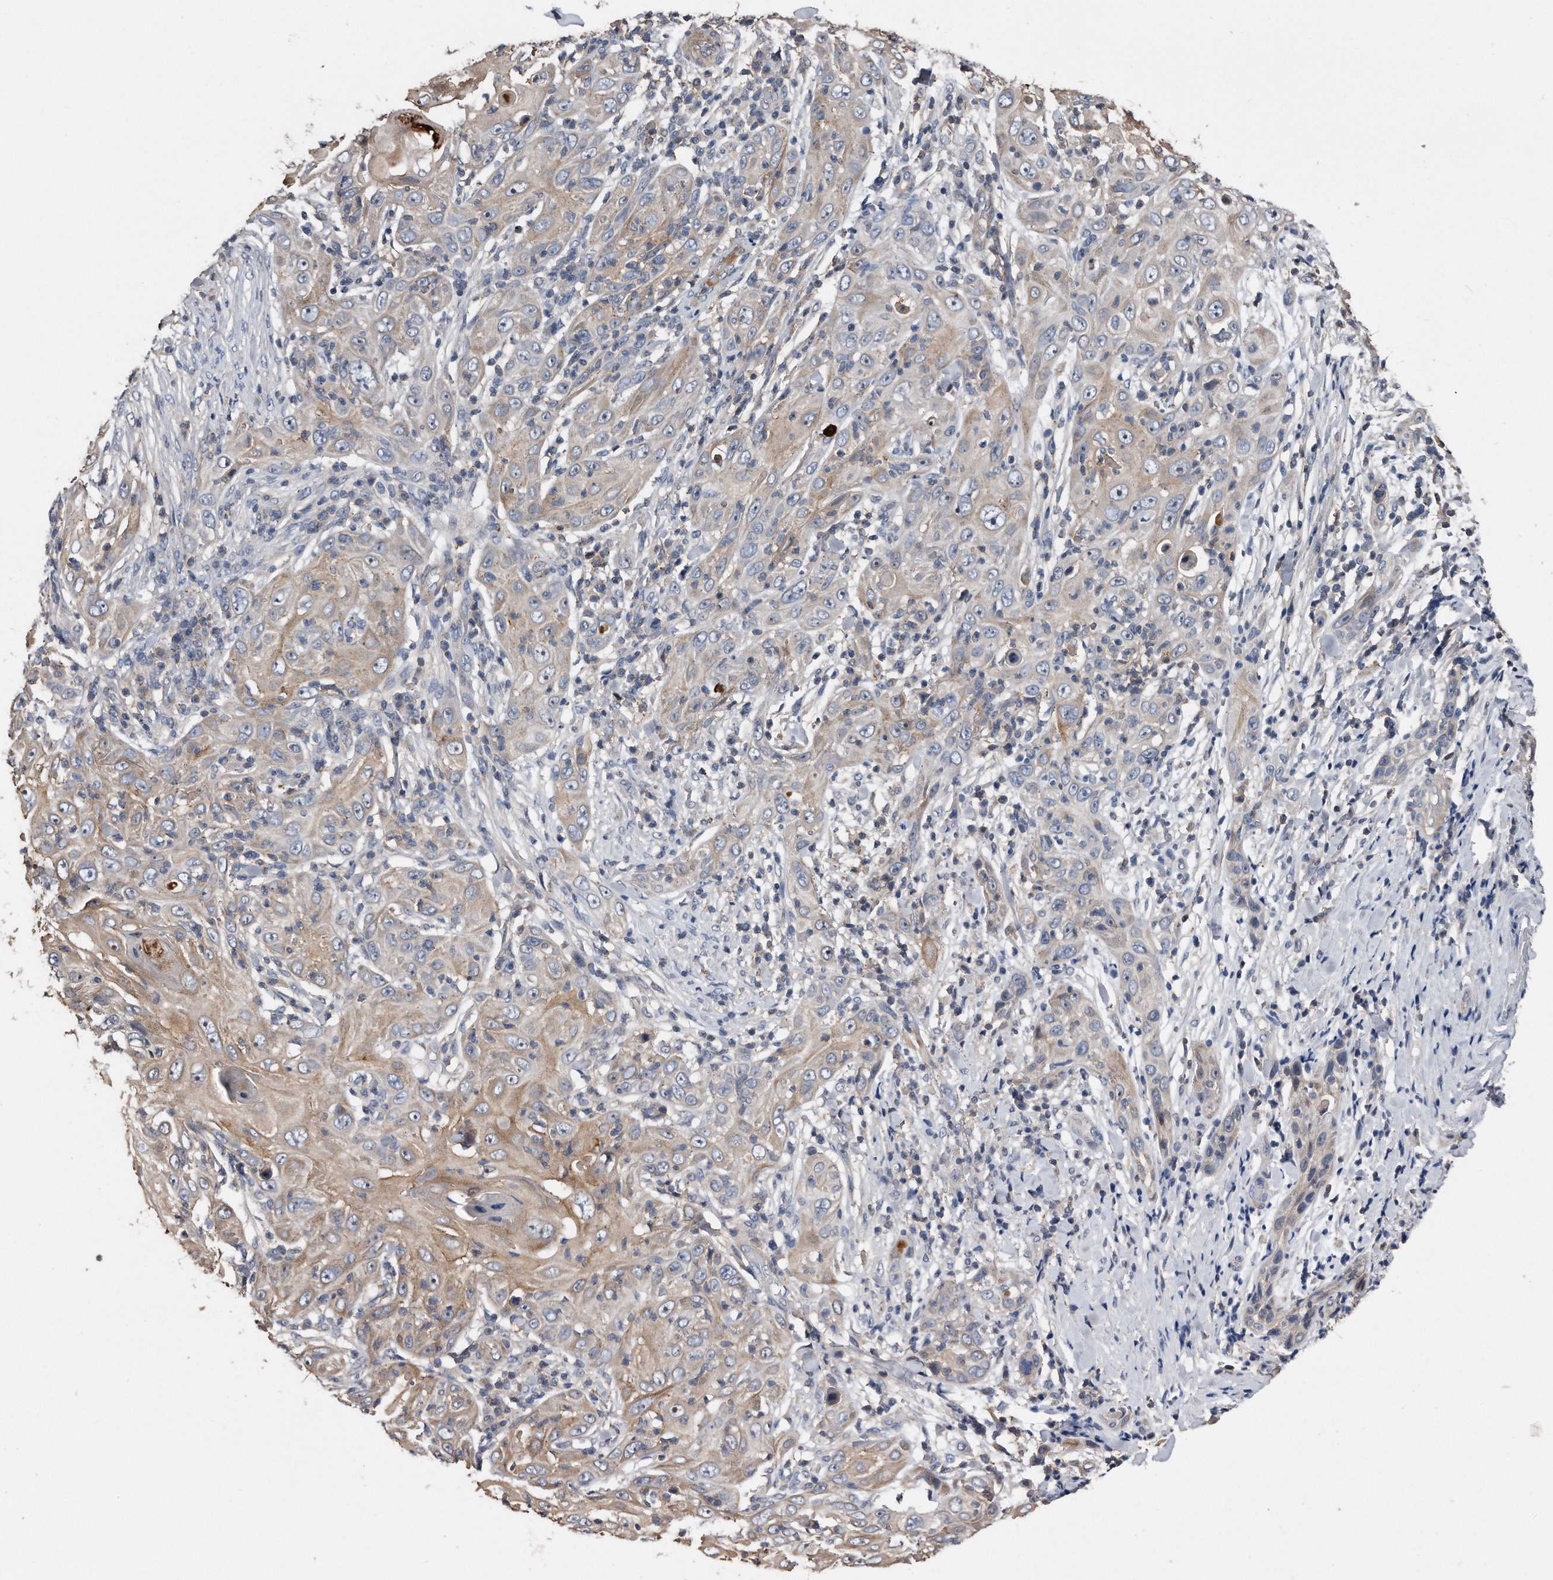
{"staining": {"intensity": "moderate", "quantity": "25%-75%", "location": "cytoplasmic/membranous"}, "tissue": "skin cancer", "cell_type": "Tumor cells", "image_type": "cancer", "snomed": [{"axis": "morphology", "description": "Squamous cell carcinoma, NOS"}, {"axis": "topography", "description": "Skin"}], "caption": "Immunohistochemistry (IHC) staining of skin squamous cell carcinoma, which demonstrates medium levels of moderate cytoplasmic/membranous expression in about 25%-75% of tumor cells indicating moderate cytoplasmic/membranous protein positivity. The staining was performed using DAB (brown) for protein detection and nuclei were counterstained in hematoxylin (blue).", "gene": "KCND3", "patient": {"sex": "female", "age": 88}}